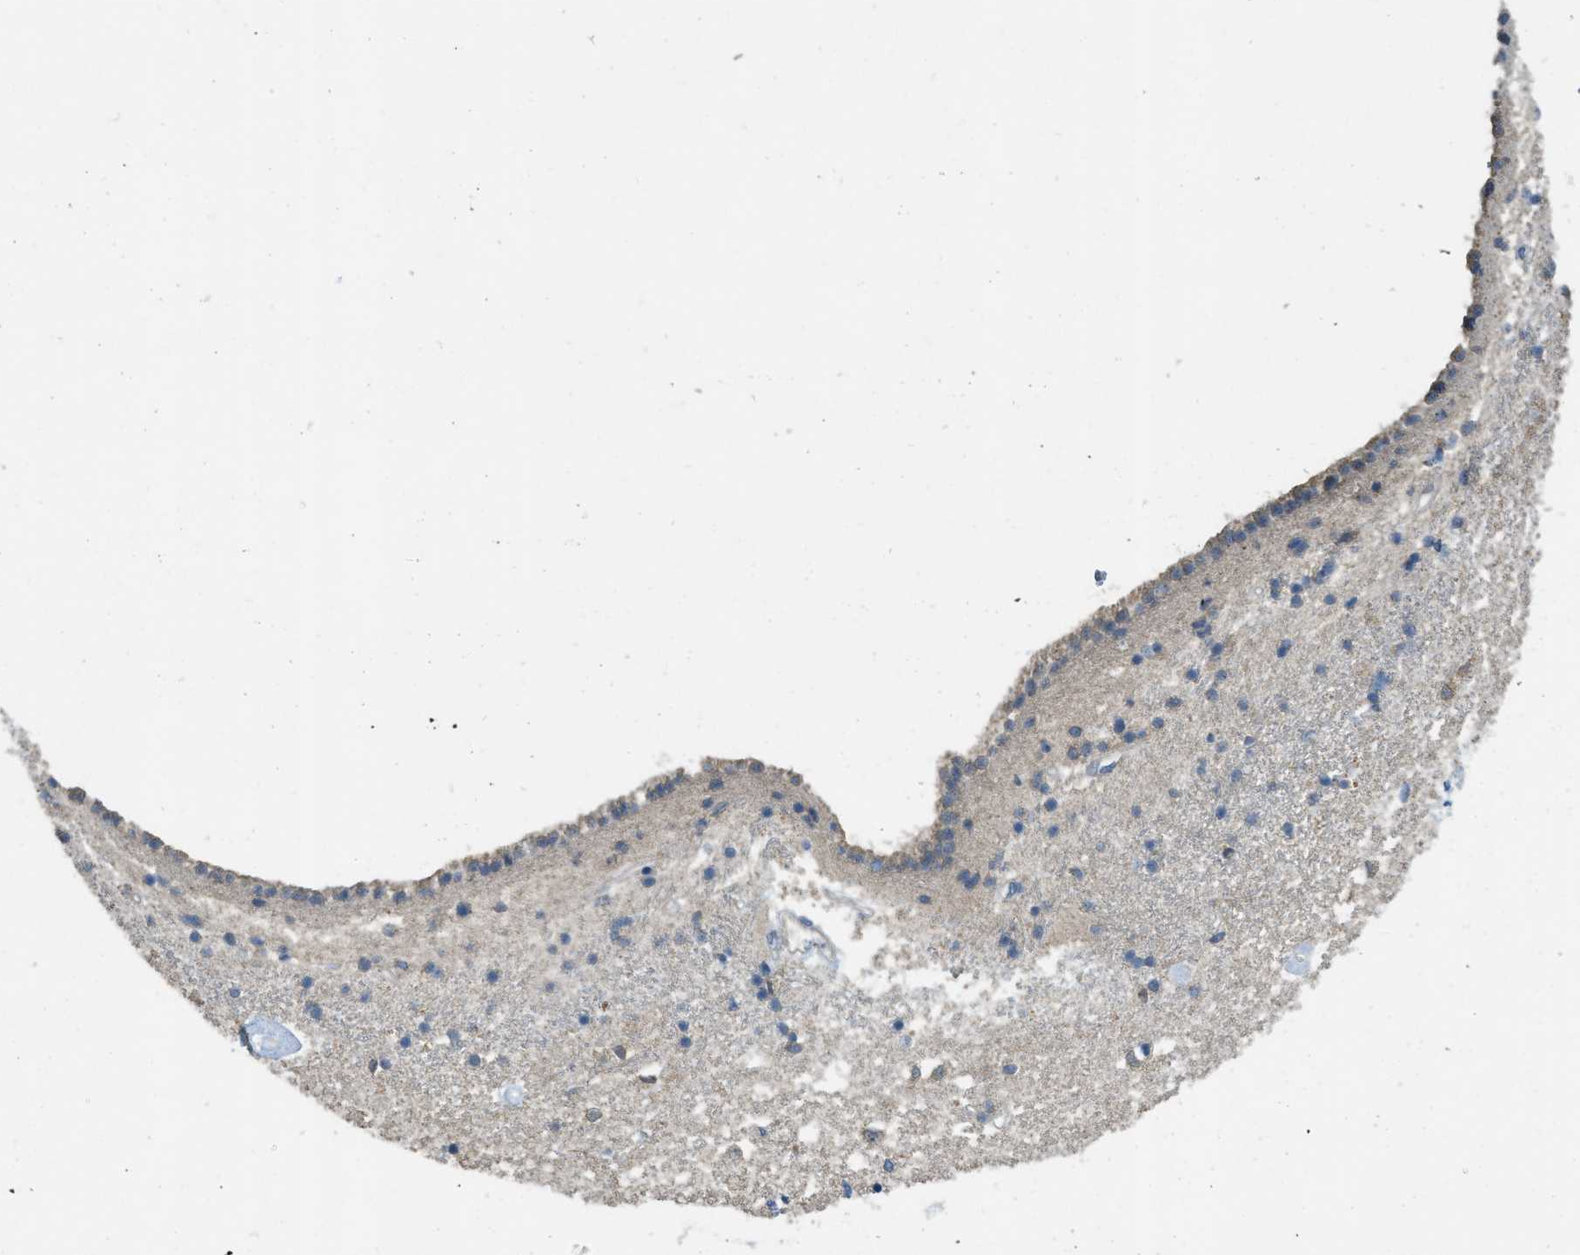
{"staining": {"intensity": "weak", "quantity": "<25%", "location": "cytoplasmic/membranous"}, "tissue": "caudate", "cell_type": "Glial cells", "image_type": "normal", "snomed": [{"axis": "morphology", "description": "Normal tissue, NOS"}, {"axis": "topography", "description": "Lateral ventricle wall"}], "caption": "Glial cells are negative for protein expression in unremarkable human caudate. The staining is performed using DAB (3,3'-diaminobenzidine) brown chromogen with nuclei counter-stained in using hematoxylin.", "gene": "MIS18A", "patient": {"sex": "male", "age": 45}}